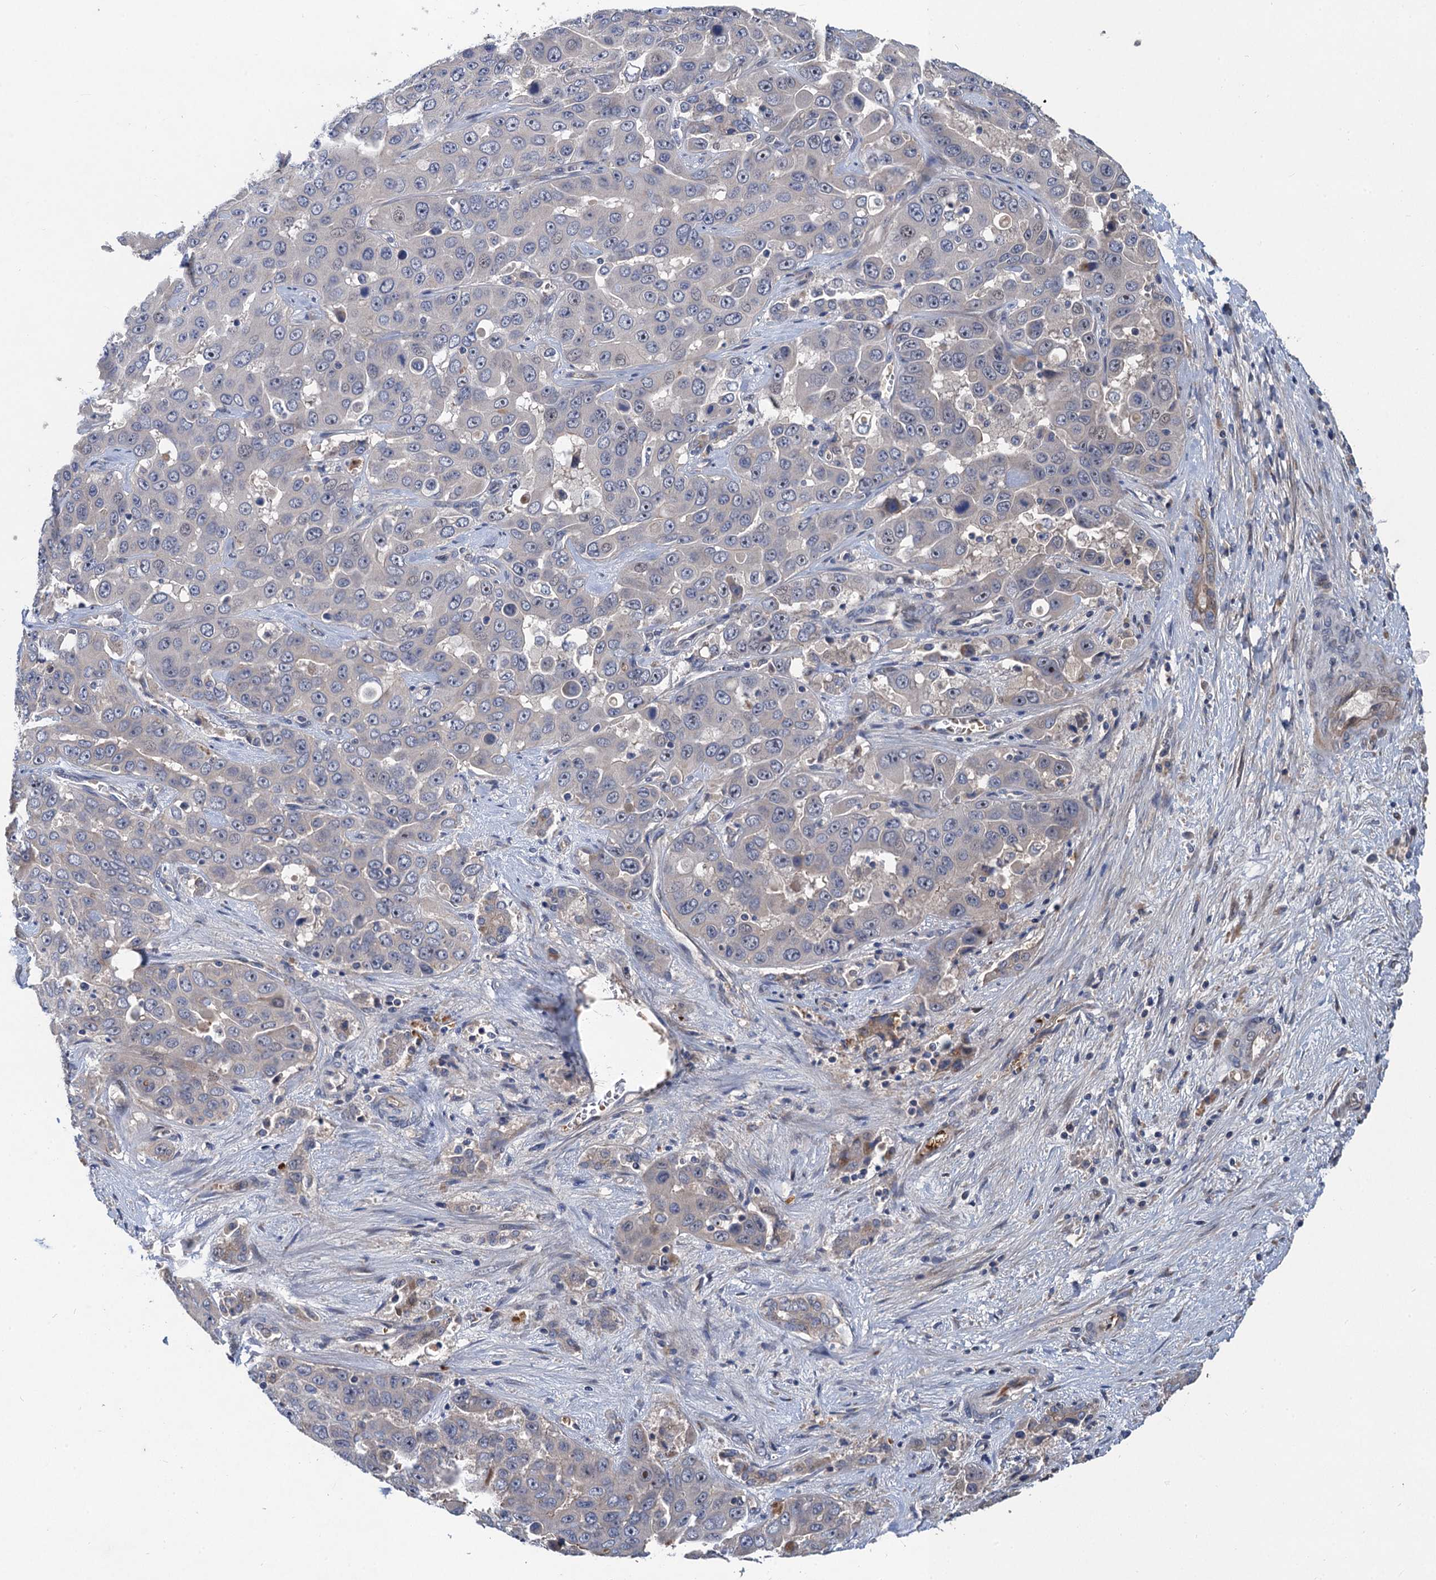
{"staining": {"intensity": "negative", "quantity": "none", "location": "none"}, "tissue": "liver cancer", "cell_type": "Tumor cells", "image_type": "cancer", "snomed": [{"axis": "morphology", "description": "Cholangiocarcinoma"}, {"axis": "topography", "description": "Liver"}], "caption": "An immunohistochemistry (IHC) image of liver cancer is shown. There is no staining in tumor cells of liver cancer.", "gene": "TRAF7", "patient": {"sex": "female", "age": 52}}